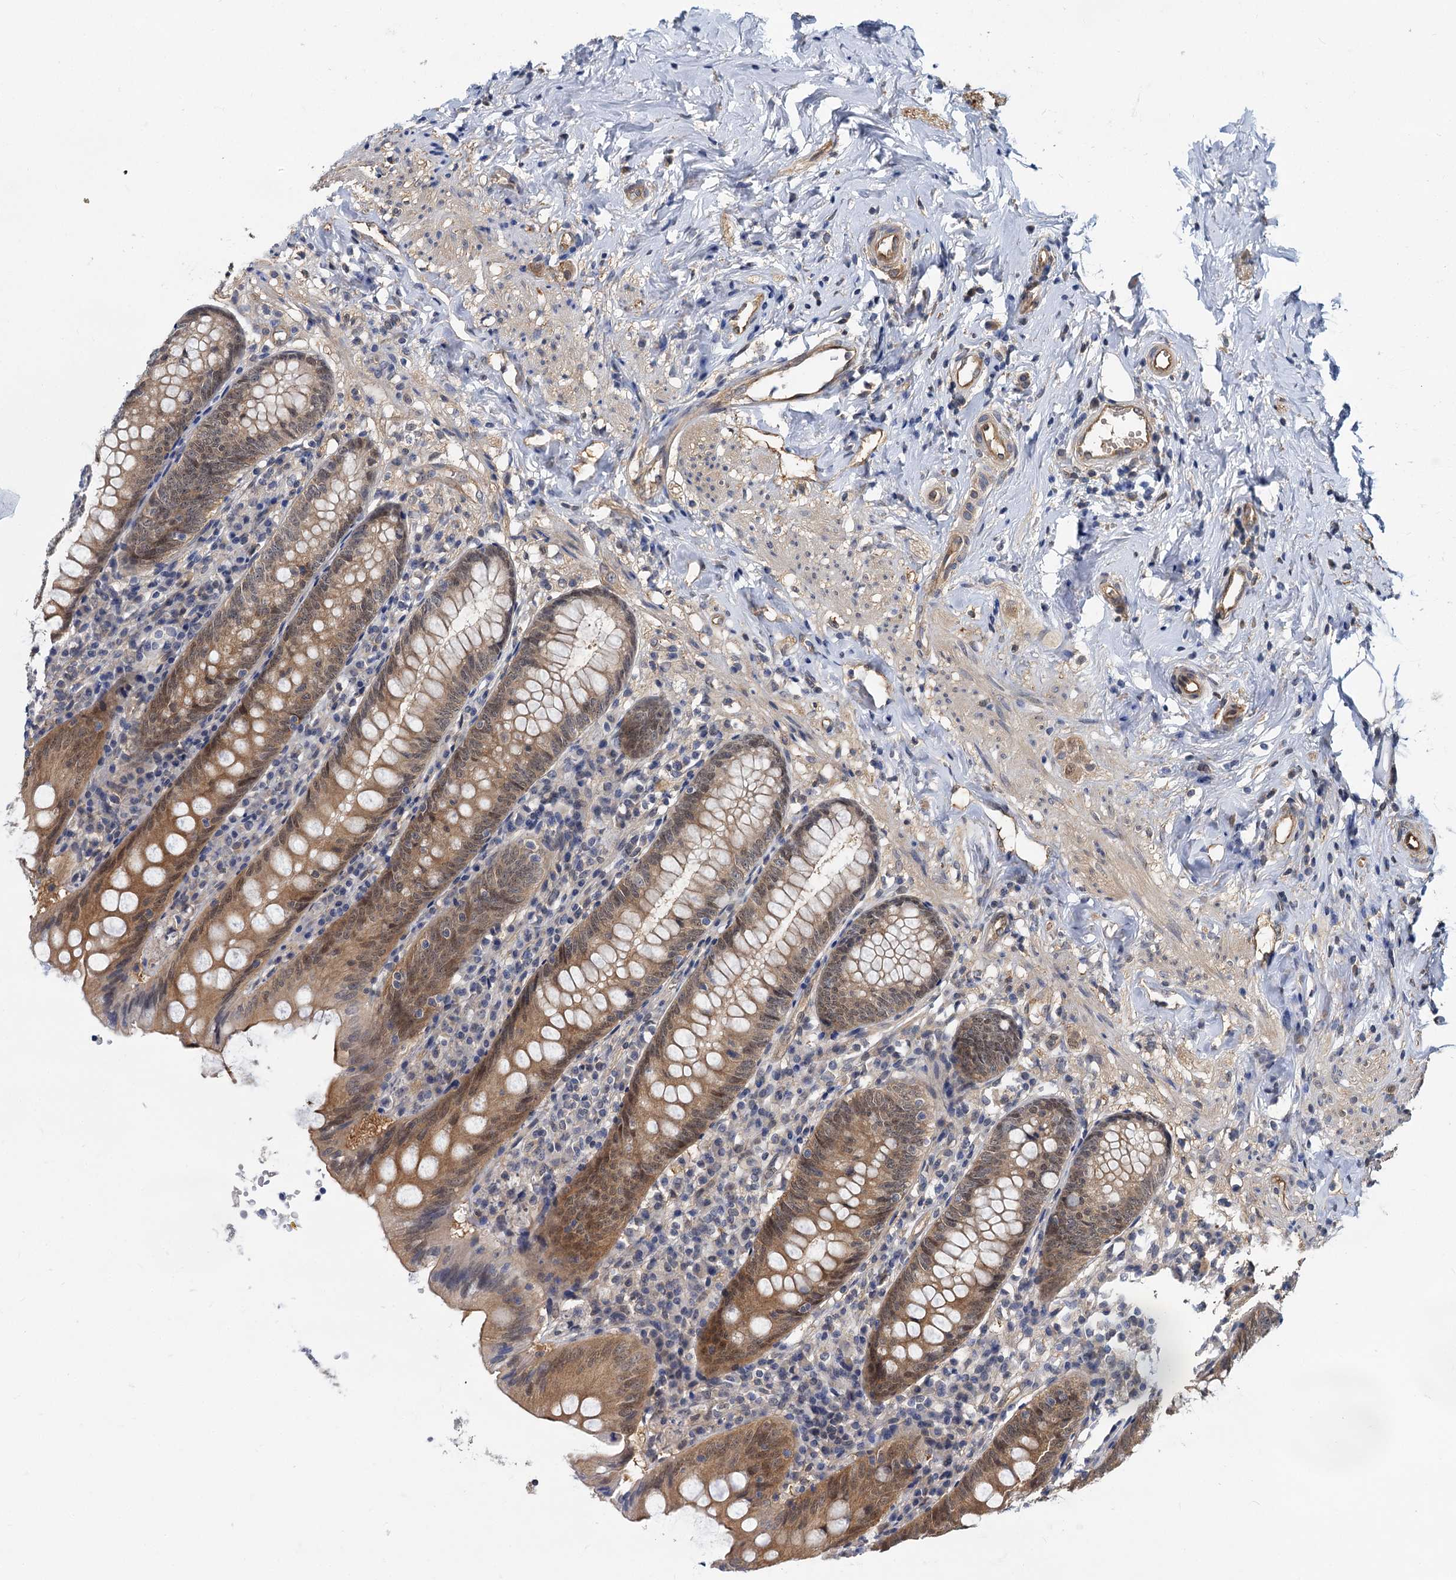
{"staining": {"intensity": "moderate", "quantity": ">75%", "location": "cytoplasmic/membranous,nuclear"}, "tissue": "appendix", "cell_type": "Glandular cells", "image_type": "normal", "snomed": [{"axis": "morphology", "description": "Normal tissue, NOS"}, {"axis": "topography", "description": "Appendix"}], "caption": "A histopathology image of appendix stained for a protein displays moderate cytoplasmic/membranous,nuclear brown staining in glandular cells. The protein is stained brown, and the nuclei are stained in blue (DAB (3,3'-diaminobenzidine) IHC with brightfield microscopy, high magnification).", "gene": "SNX15", "patient": {"sex": "female", "age": 54}}